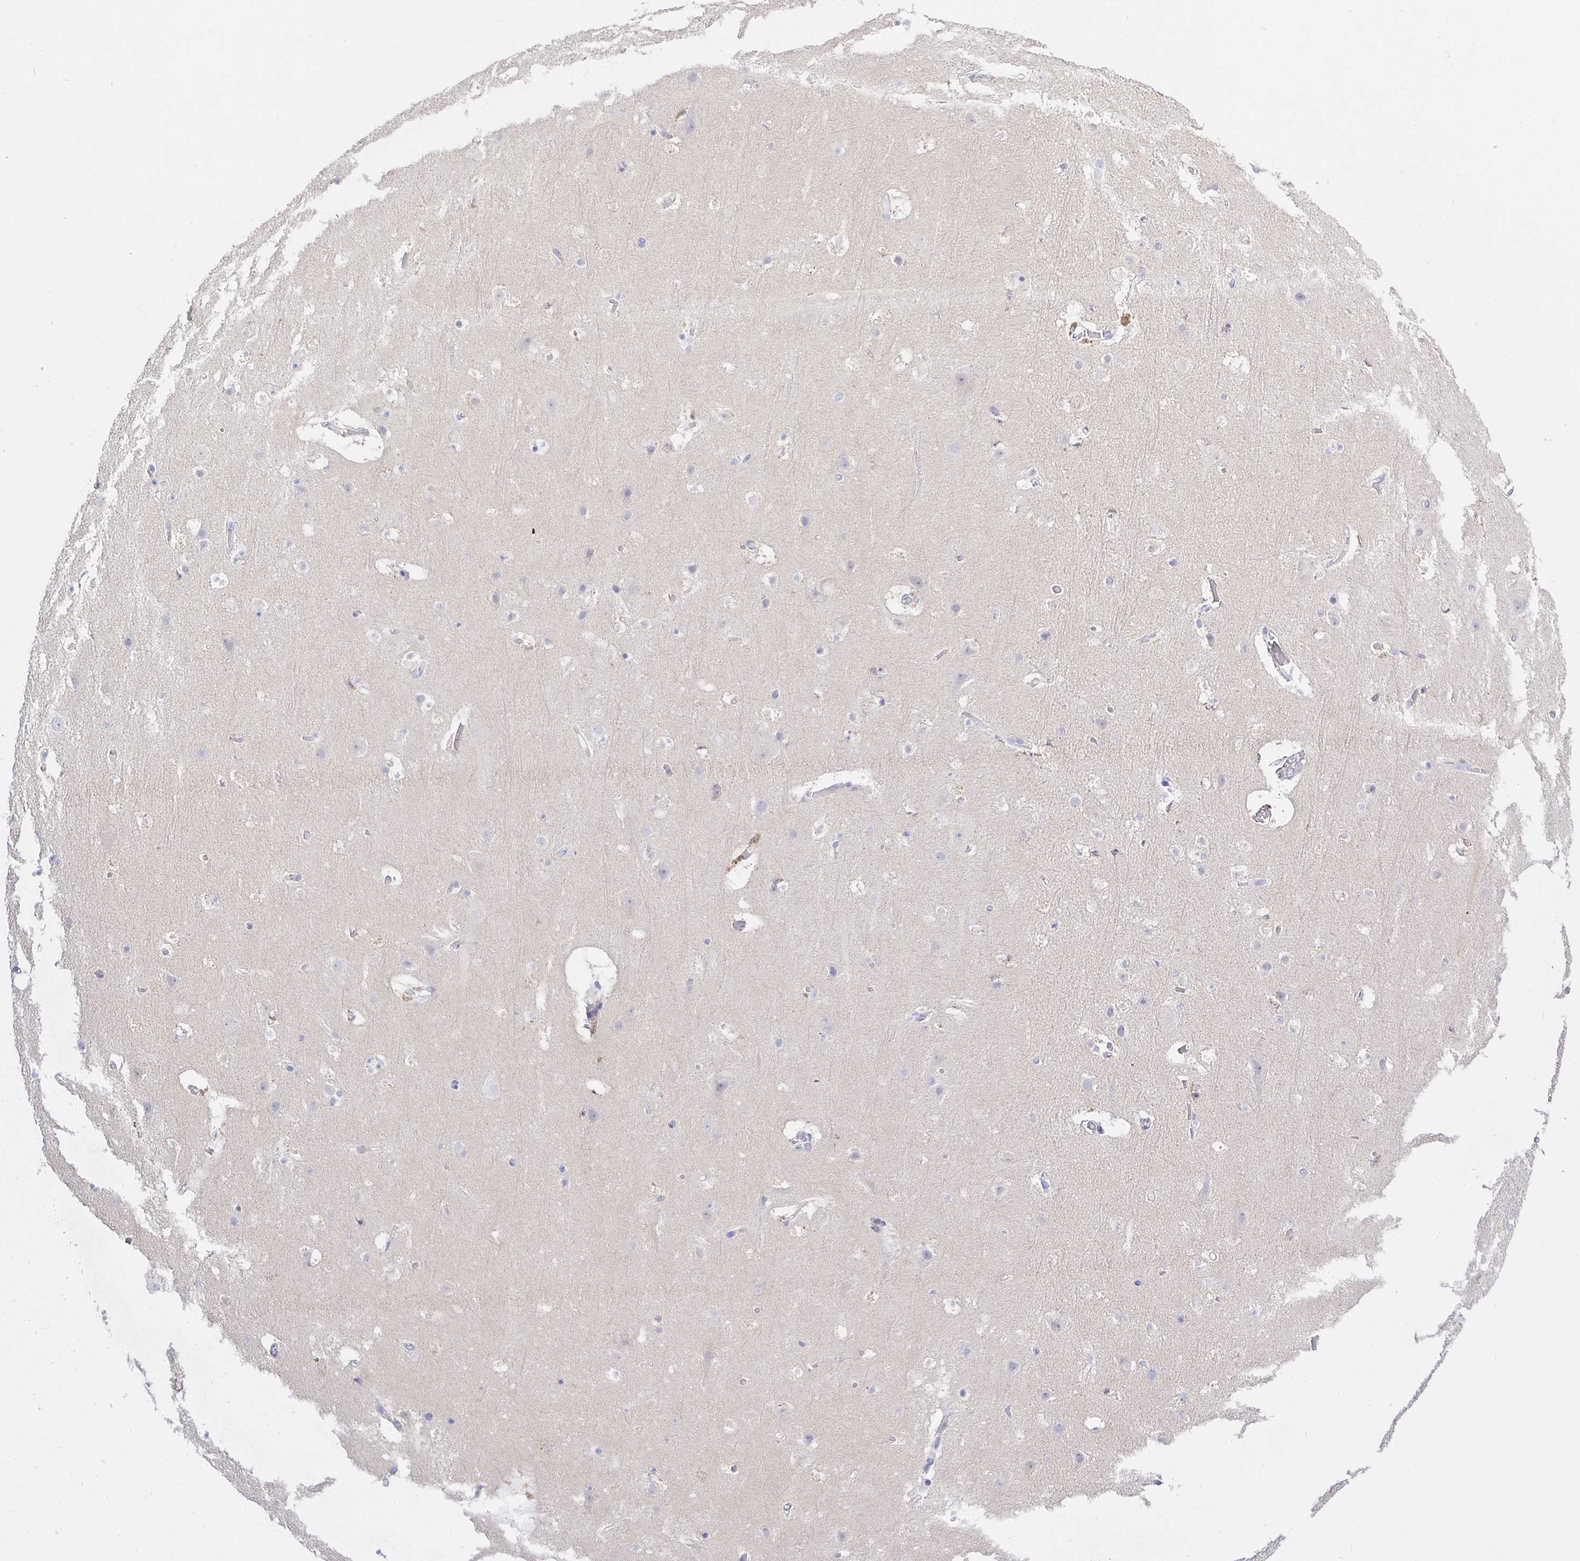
{"staining": {"intensity": "negative", "quantity": "none", "location": "none"}, "tissue": "cerebral cortex", "cell_type": "Endothelial cells", "image_type": "normal", "snomed": [{"axis": "morphology", "description": "Normal tissue, NOS"}, {"axis": "topography", "description": "Cerebral cortex"}], "caption": "A high-resolution image shows immunohistochemistry (IHC) staining of benign cerebral cortex, which displays no significant staining in endothelial cells.", "gene": "ZNF561", "patient": {"sex": "female", "age": 42}}